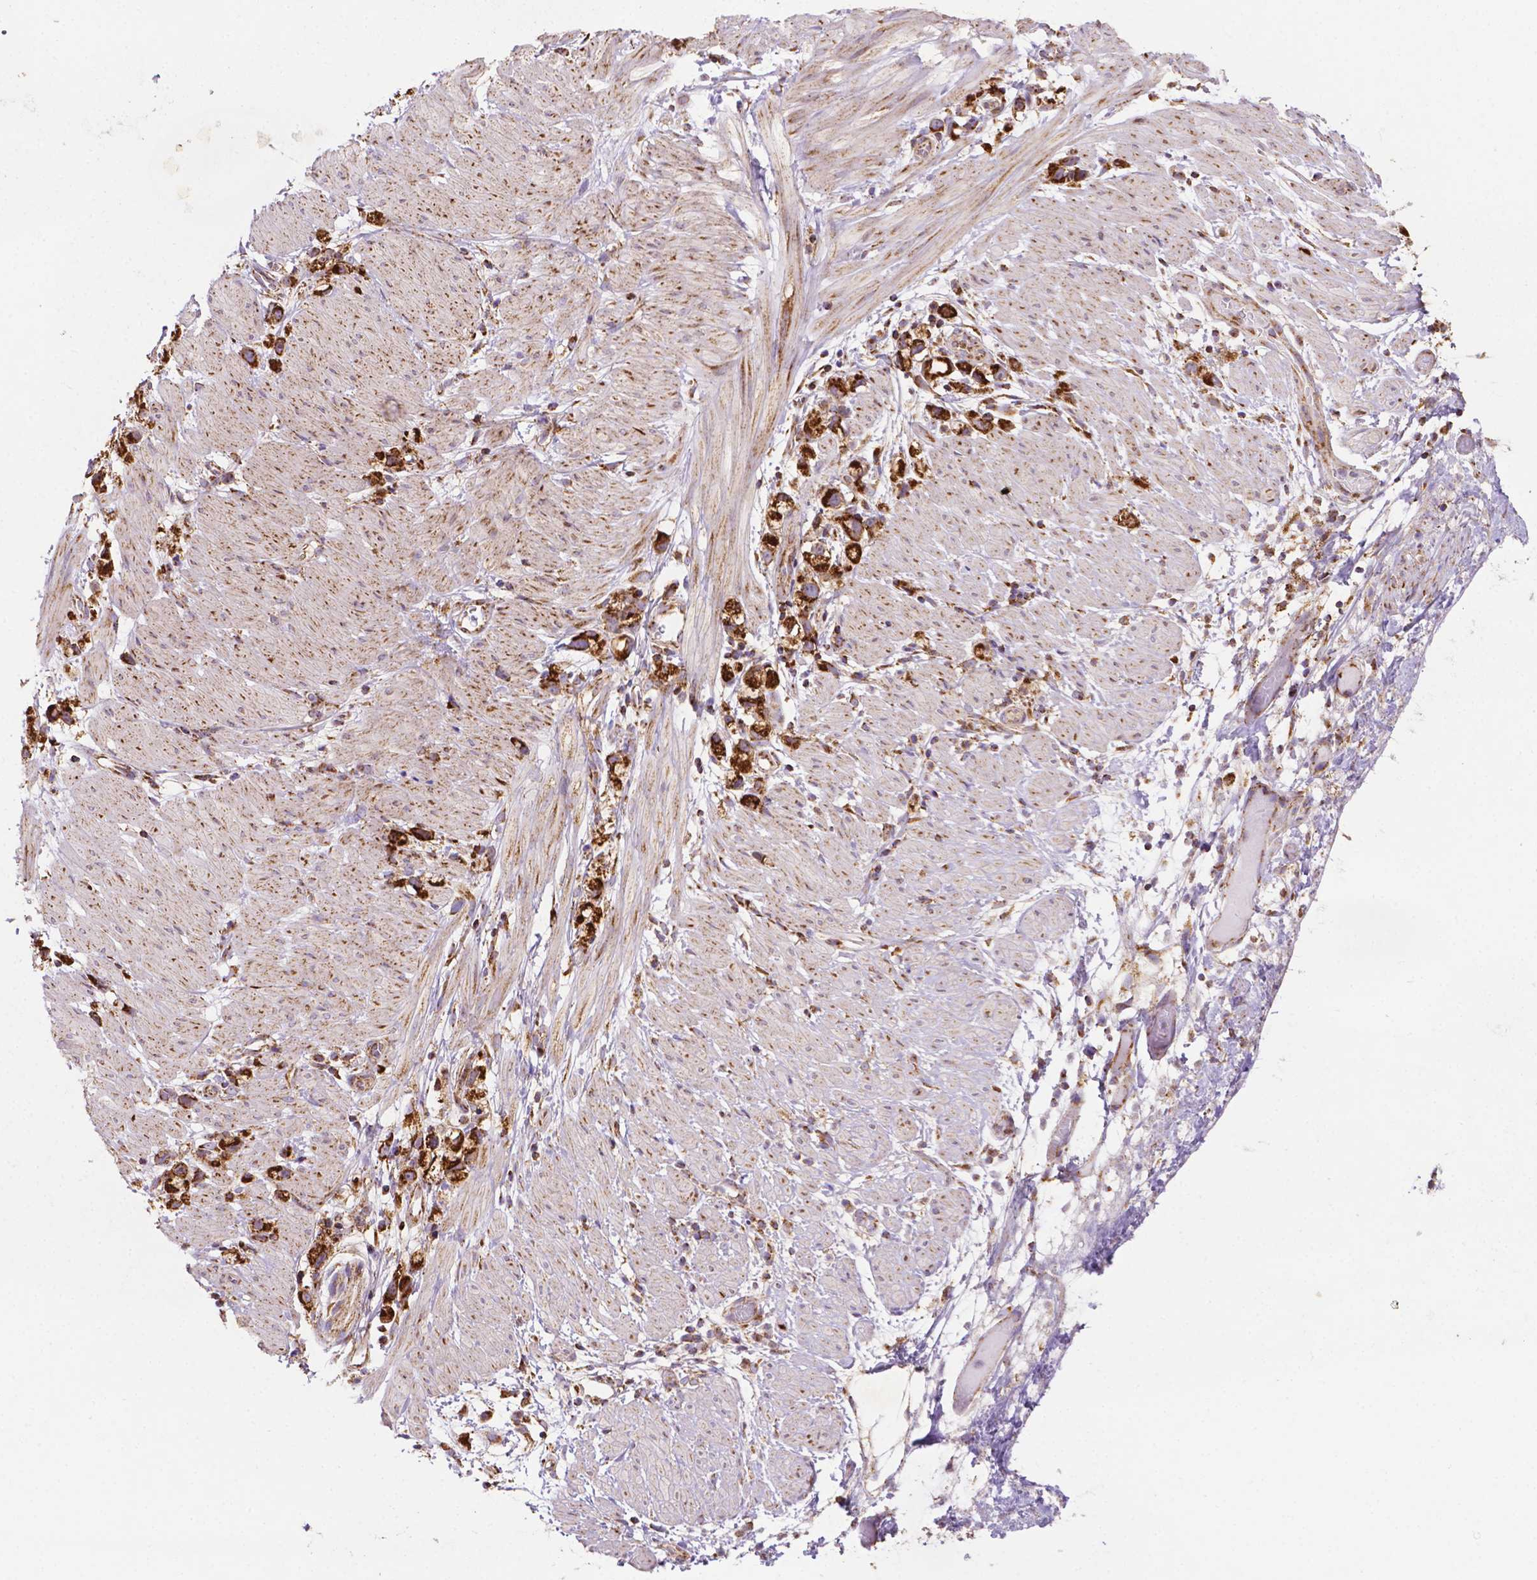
{"staining": {"intensity": "strong", "quantity": ">75%", "location": "cytoplasmic/membranous"}, "tissue": "stomach cancer", "cell_type": "Tumor cells", "image_type": "cancer", "snomed": [{"axis": "morphology", "description": "Adenocarcinoma, NOS"}, {"axis": "topography", "description": "Stomach"}], "caption": "Protein expression analysis of human stomach cancer (adenocarcinoma) reveals strong cytoplasmic/membranous staining in about >75% of tumor cells.", "gene": "ILVBL", "patient": {"sex": "female", "age": 59}}